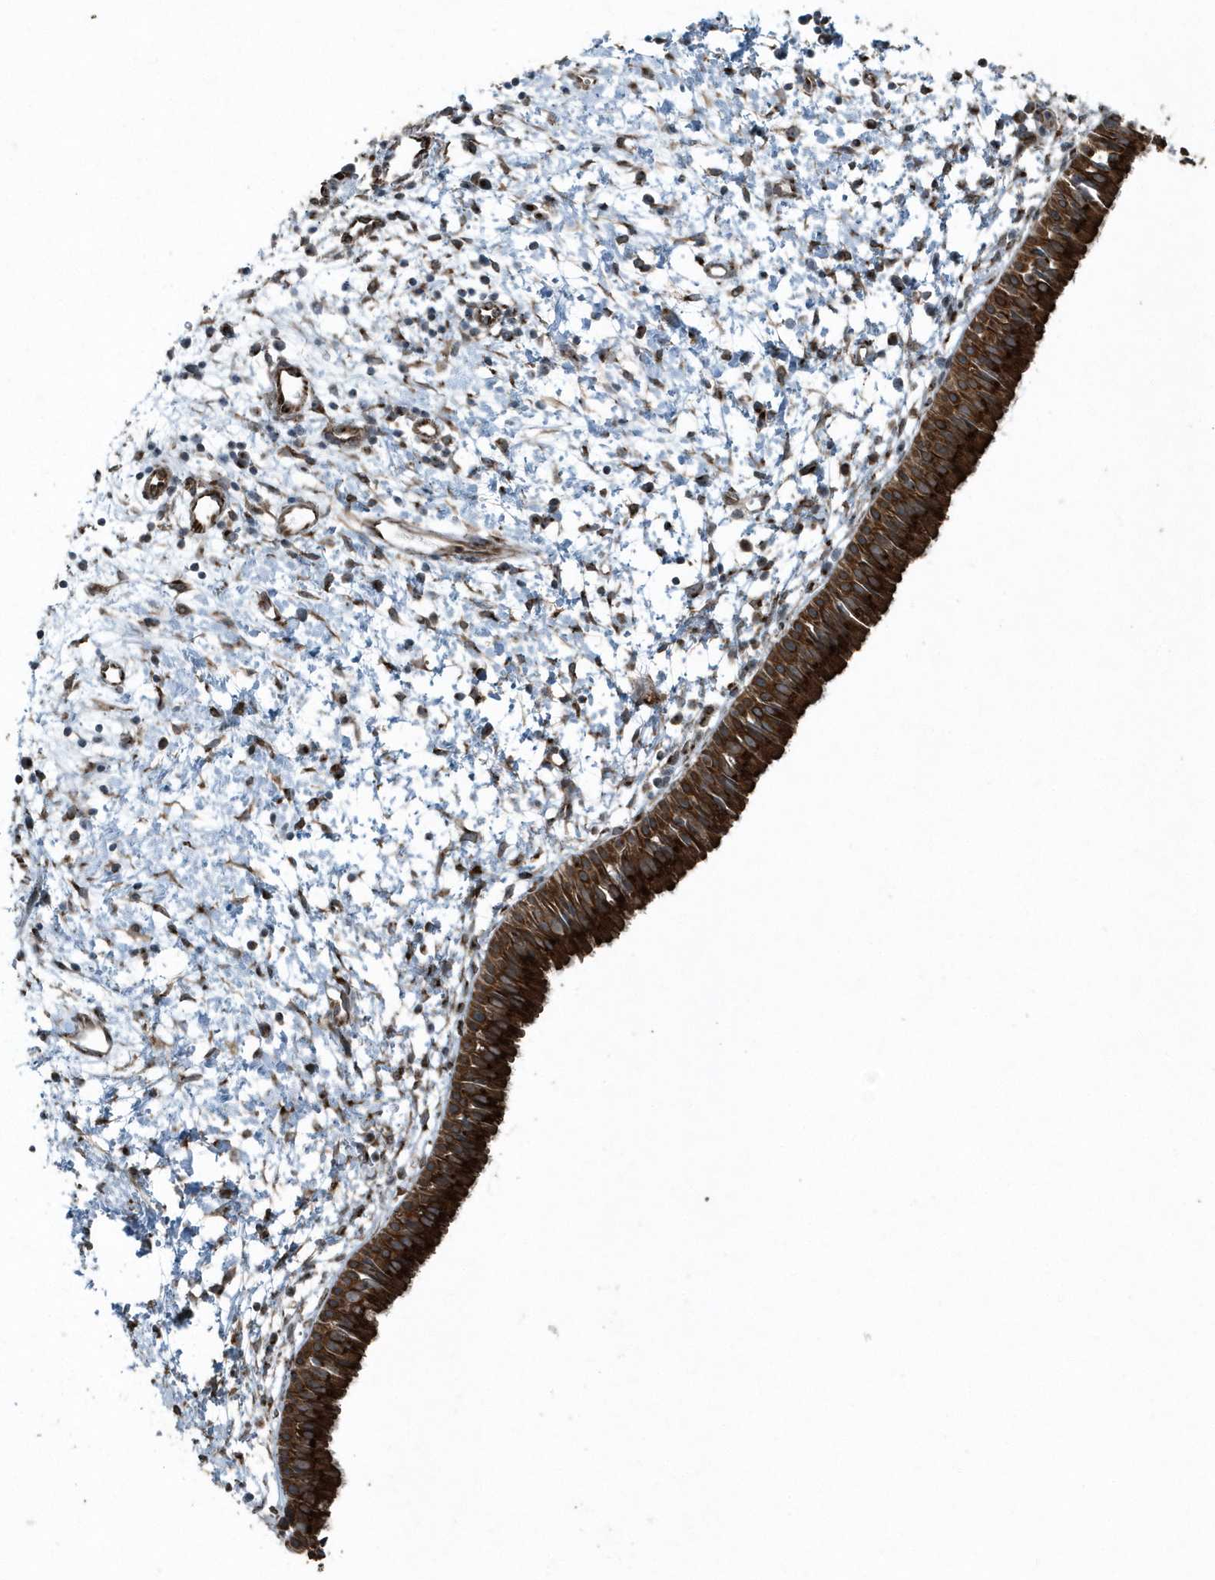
{"staining": {"intensity": "strong", "quantity": ">75%", "location": "cytoplasmic/membranous"}, "tissue": "nasopharynx", "cell_type": "Respiratory epithelial cells", "image_type": "normal", "snomed": [{"axis": "morphology", "description": "Normal tissue, NOS"}, {"axis": "topography", "description": "Nasopharynx"}], "caption": "IHC image of normal nasopharynx: human nasopharynx stained using immunohistochemistry (IHC) displays high levels of strong protein expression localized specifically in the cytoplasmic/membranous of respiratory epithelial cells, appearing as a cytoplasmic/membranous brown color.", "gene": "GCC2", "patient": {"sex": "male", "age": 22}}